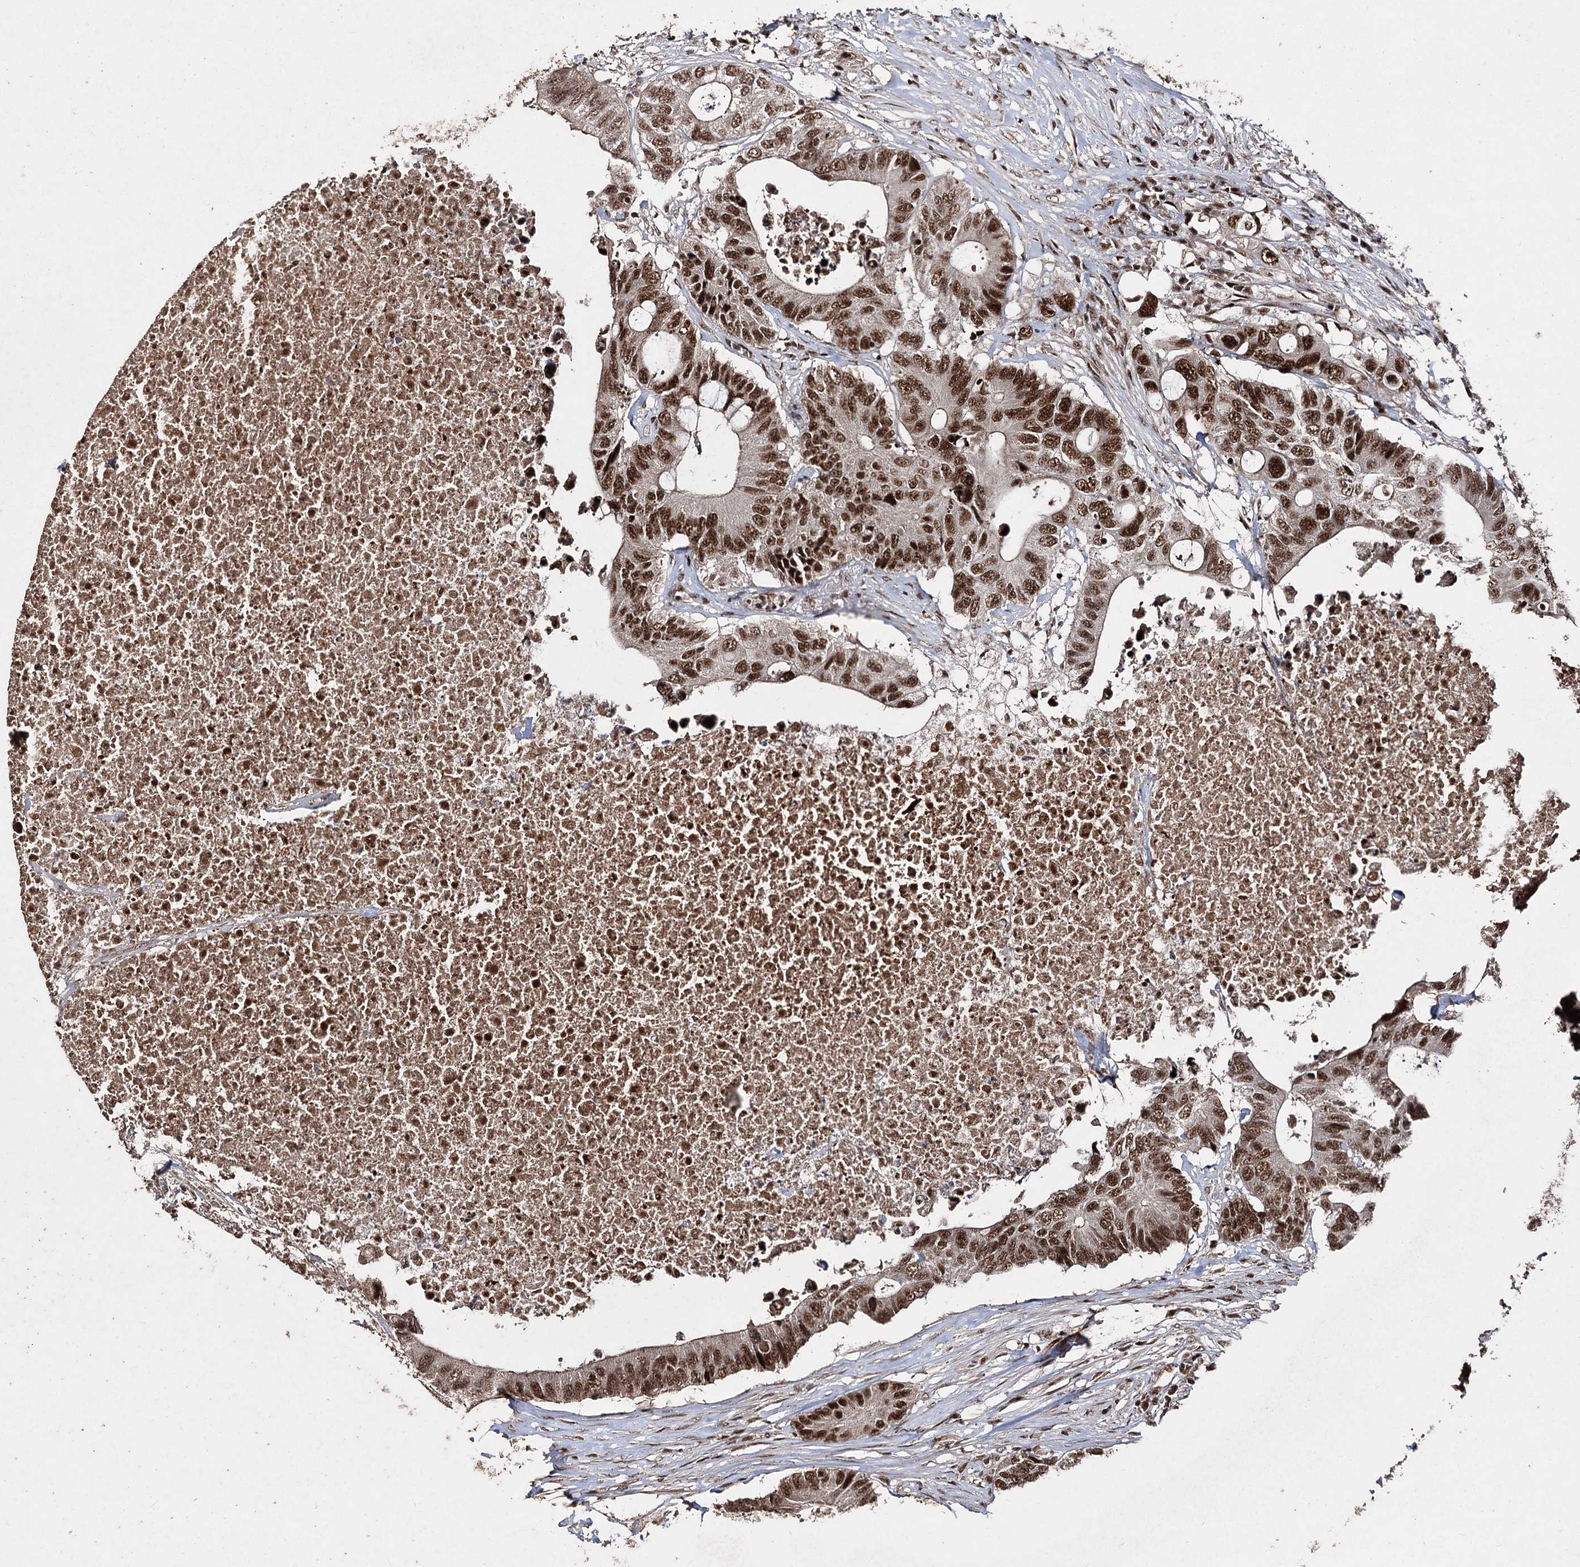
{"staining": {"intensity": "strong", "quantity": ">75%", "location": "nuclear"}, "tissue": "colorectal cancer", "cell_type": "Tumor cells", "image_type": "cancer", "snomed": [{"axis": "morphology", "description": "Adenocarcinoma, NOS"}, {"axis": "topography", "description": "Colon"}], "caption": "Immunohistochemical staining of adenocarcinoma (colorectal) reveals strong nuclear protein staining in about >75% of tumor cells.", "gene": "U2SURP", "patient": {"sex": "male", "age": 71}}